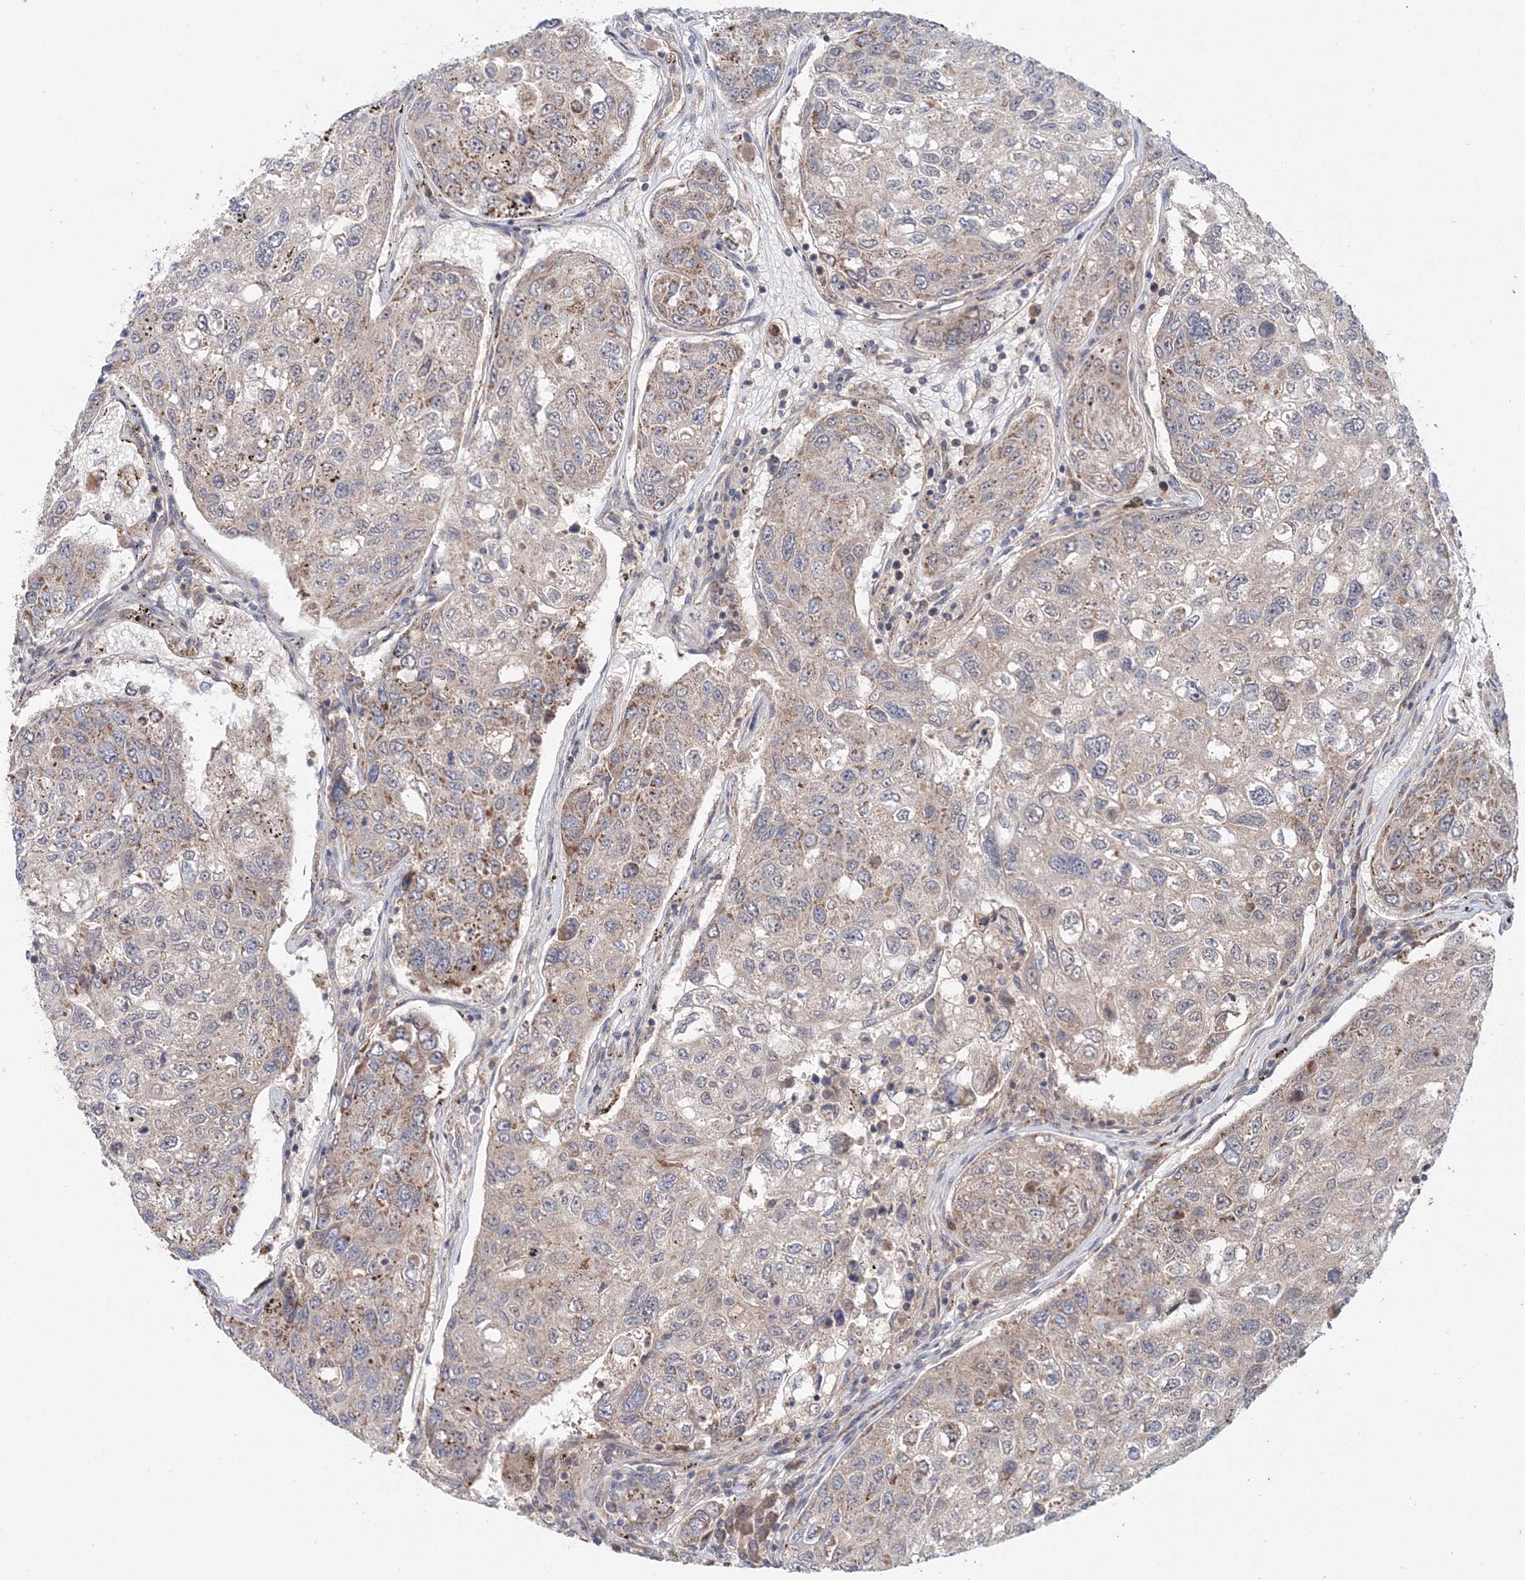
{"staining": {"intensity": "moderate", "quantity": "25%-75%", "location": "cytoplasmic/membranous"}, "tissue": "urothelial cancer", "cell_type": "Tumor cells", "image_type": "cancer", "snomed": [{"axis": "morphology", "description": "Urothelial carcinoma, High grade"}, {"axis": "topography", "description": "Lymph node"}, {"axis": "topography", "description": "Urinary bladder"}], "caption": "High-magnification brightfield microscopy of urothelial cancer stained with DAB (brown) and counterstained with hematoxylin (blue). tumor cells exhibit moderate cytoplasmic/membranous staining is seen in about25%-75% of cells.", "gene": "NOA1", "patient": {"sex": "male", "age": 51}}